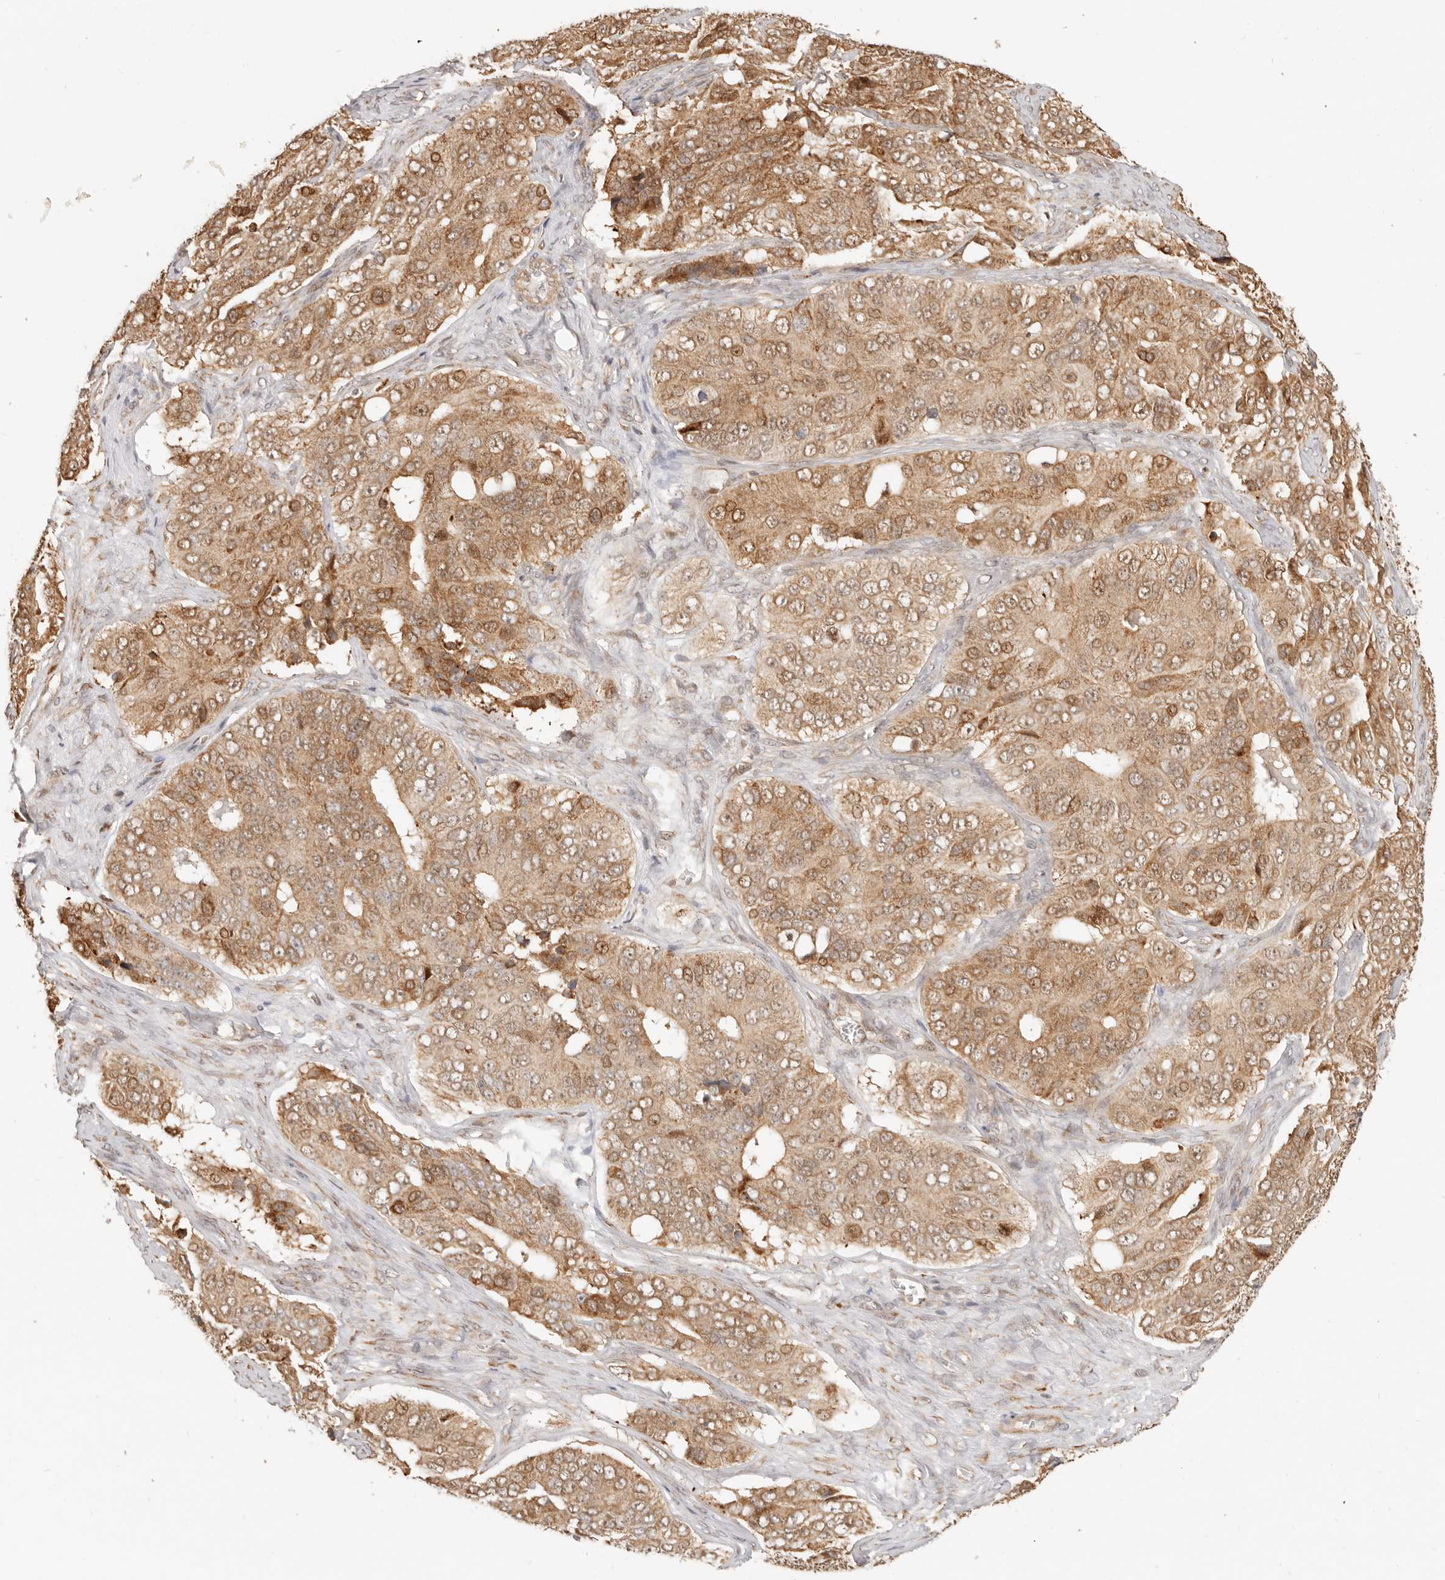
{"staining": {"intensity": "moderate", "quantity": ">75%", "location": "cytoplasmic/membranous,nuclear"}, "tissue": "ovarian cancer", "cell_type": "Tumor cells", "image_type": "cancer", "snomed": [{"axis": "morphology", "description": "Carcinoma, endometroid"}, {"axis": "topography", "description": "Ovary"}], "caption": "Human endometroid carcinoma (ovarian) stained with a protein marker exhibits moderate staining in tumor cells.", "gene": "TUFT1", "patient": {"sex": "female", "age": 51}}